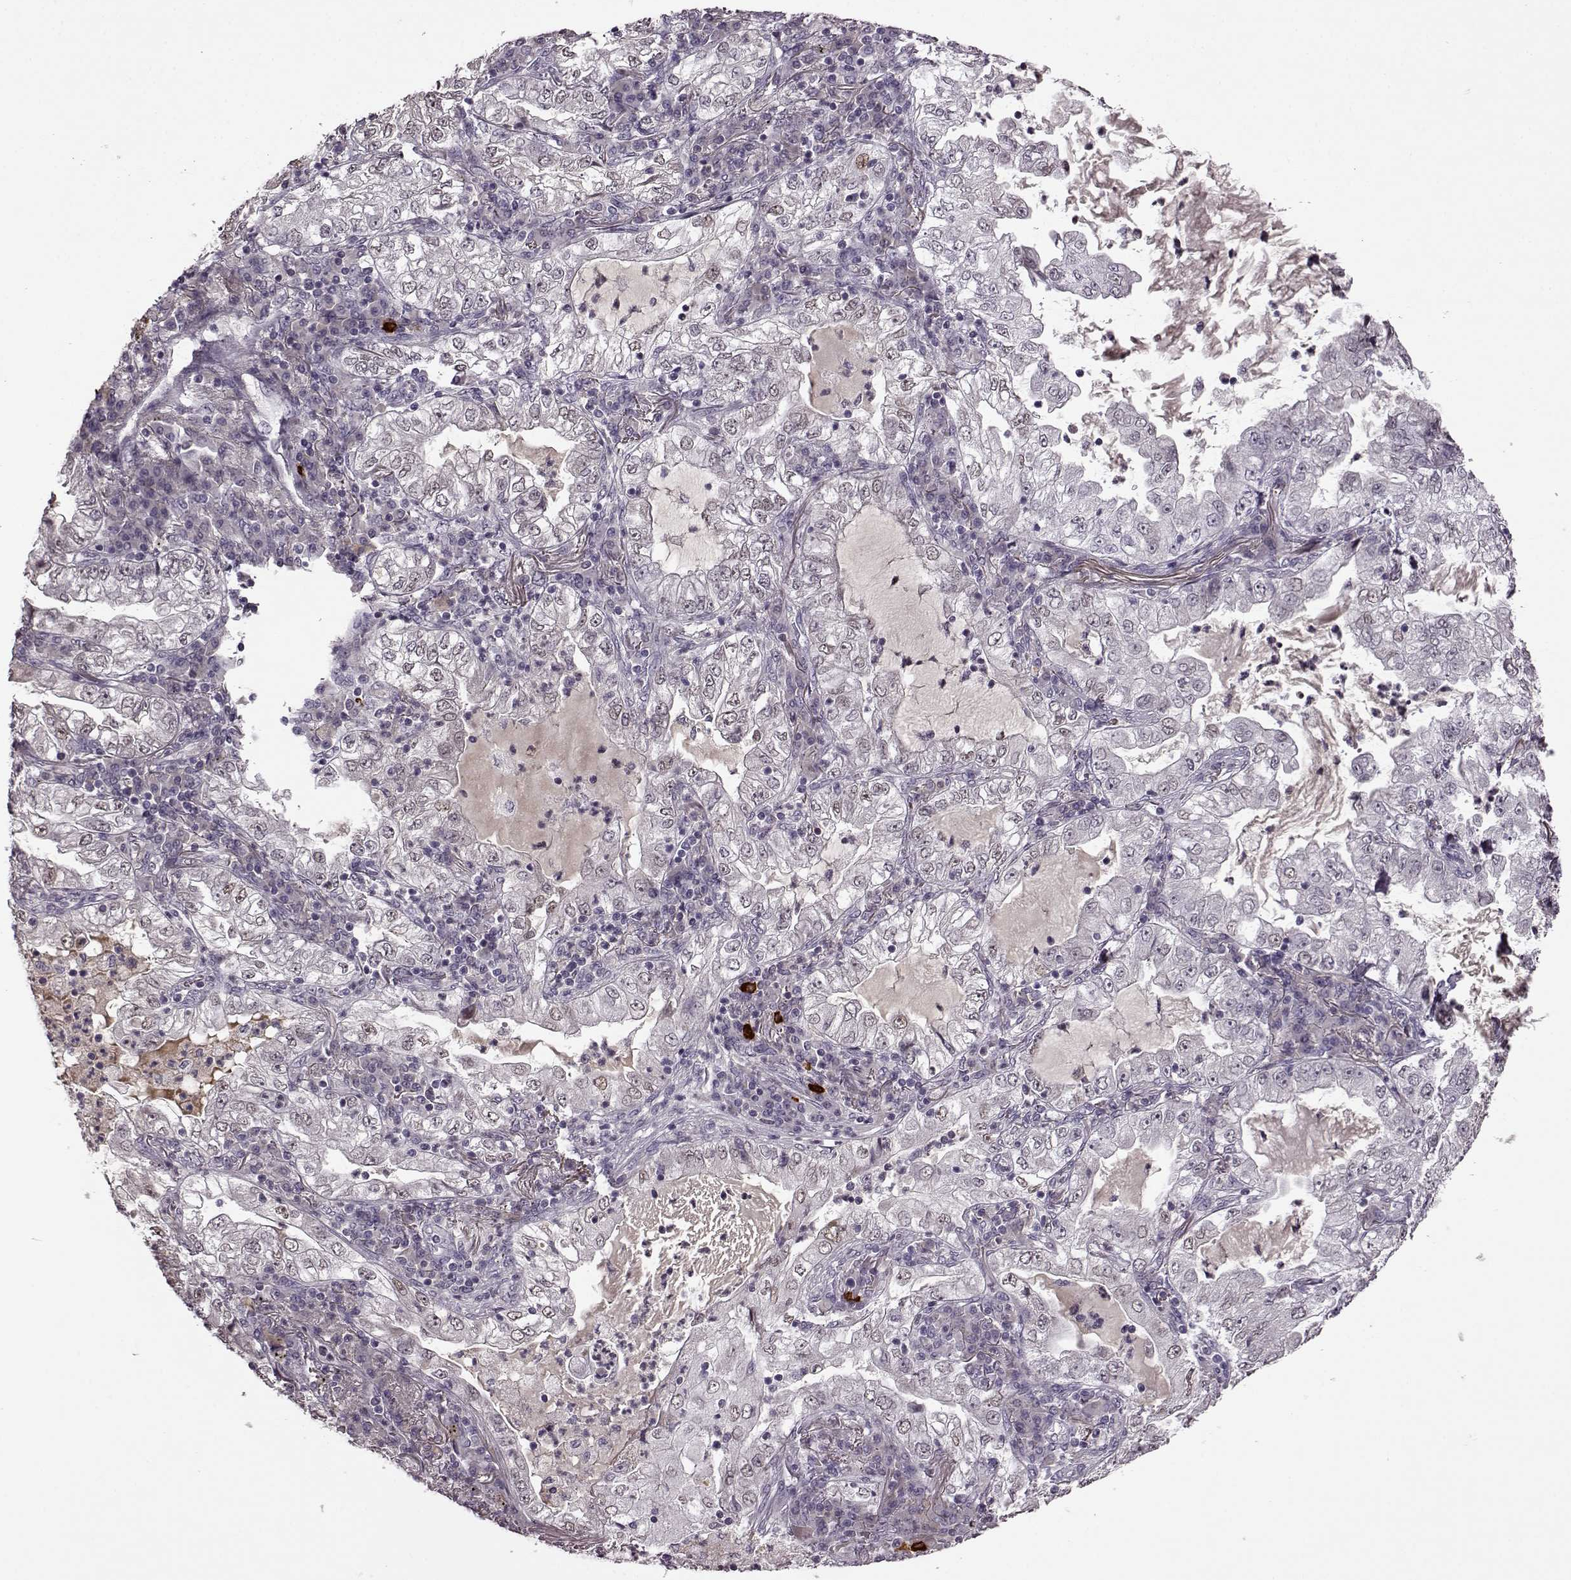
{"staining": {"intensity": "weak", "quantity": "<25%", "location": "nuclear"}, "tissue": "lung cancer", "cell_type": "Tumor cells", "image_type": "cancer", "snomed": [{"axis": "morphology", "description": "Adenocarcinoma, NOS"}, {"axis": "topography", "description": "Lung"}], "caption": "The immunohistochemistry (IHC) image has no significant expression in tumor cells of lung adenocarcinoma tissue.", "gene": "CNGA3", "patient": {"sex": "female", "age": 73}}